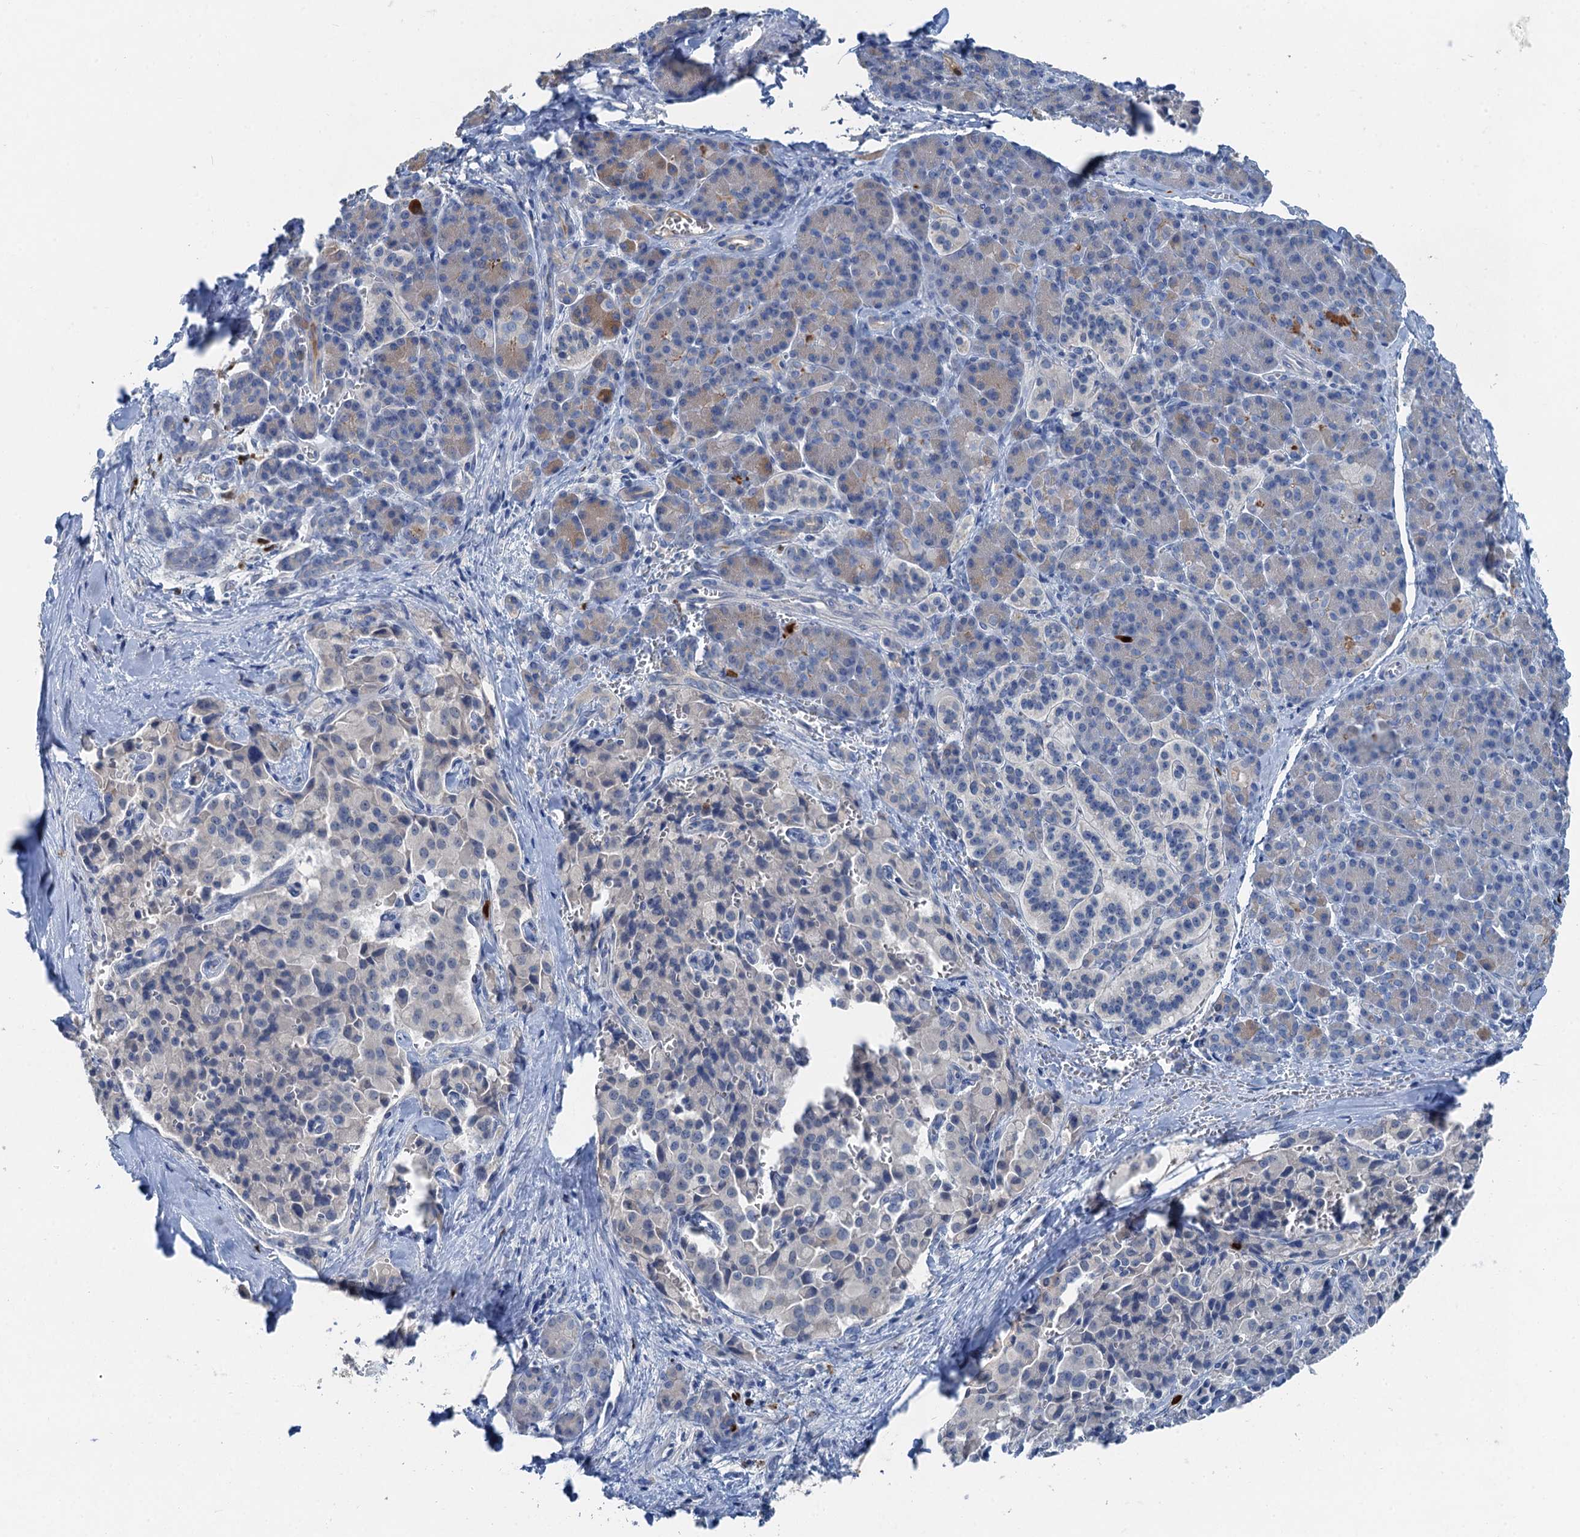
{"staining": {"intensity": "negative", "quantity": "none", "location": "none"}, "tissue": "pancreatic cancer", "cell_type": "Tumor cells", "image_type": "cancer", "snomed": [{"axis": "morphology", "description": "Adenocarcinoma, NOS"}, {"axis": "topography", "description": "Pancreas"}], "caption": "High magnification brightfield microscopy of adenocarcinoma (pancreatic) stained with DAB (3,3'-diaminobenzidine) (brown) and counterstained with hematoxylin (blue): tumor cells show no significant positivity. (DAB (3,3'-diaminobenzidine) immunohistochemistry (IHC) visualized using brightfield microscopy, high magnification).", "gene": "OTOA", "patient": {"sex": "male", "age": 65}}